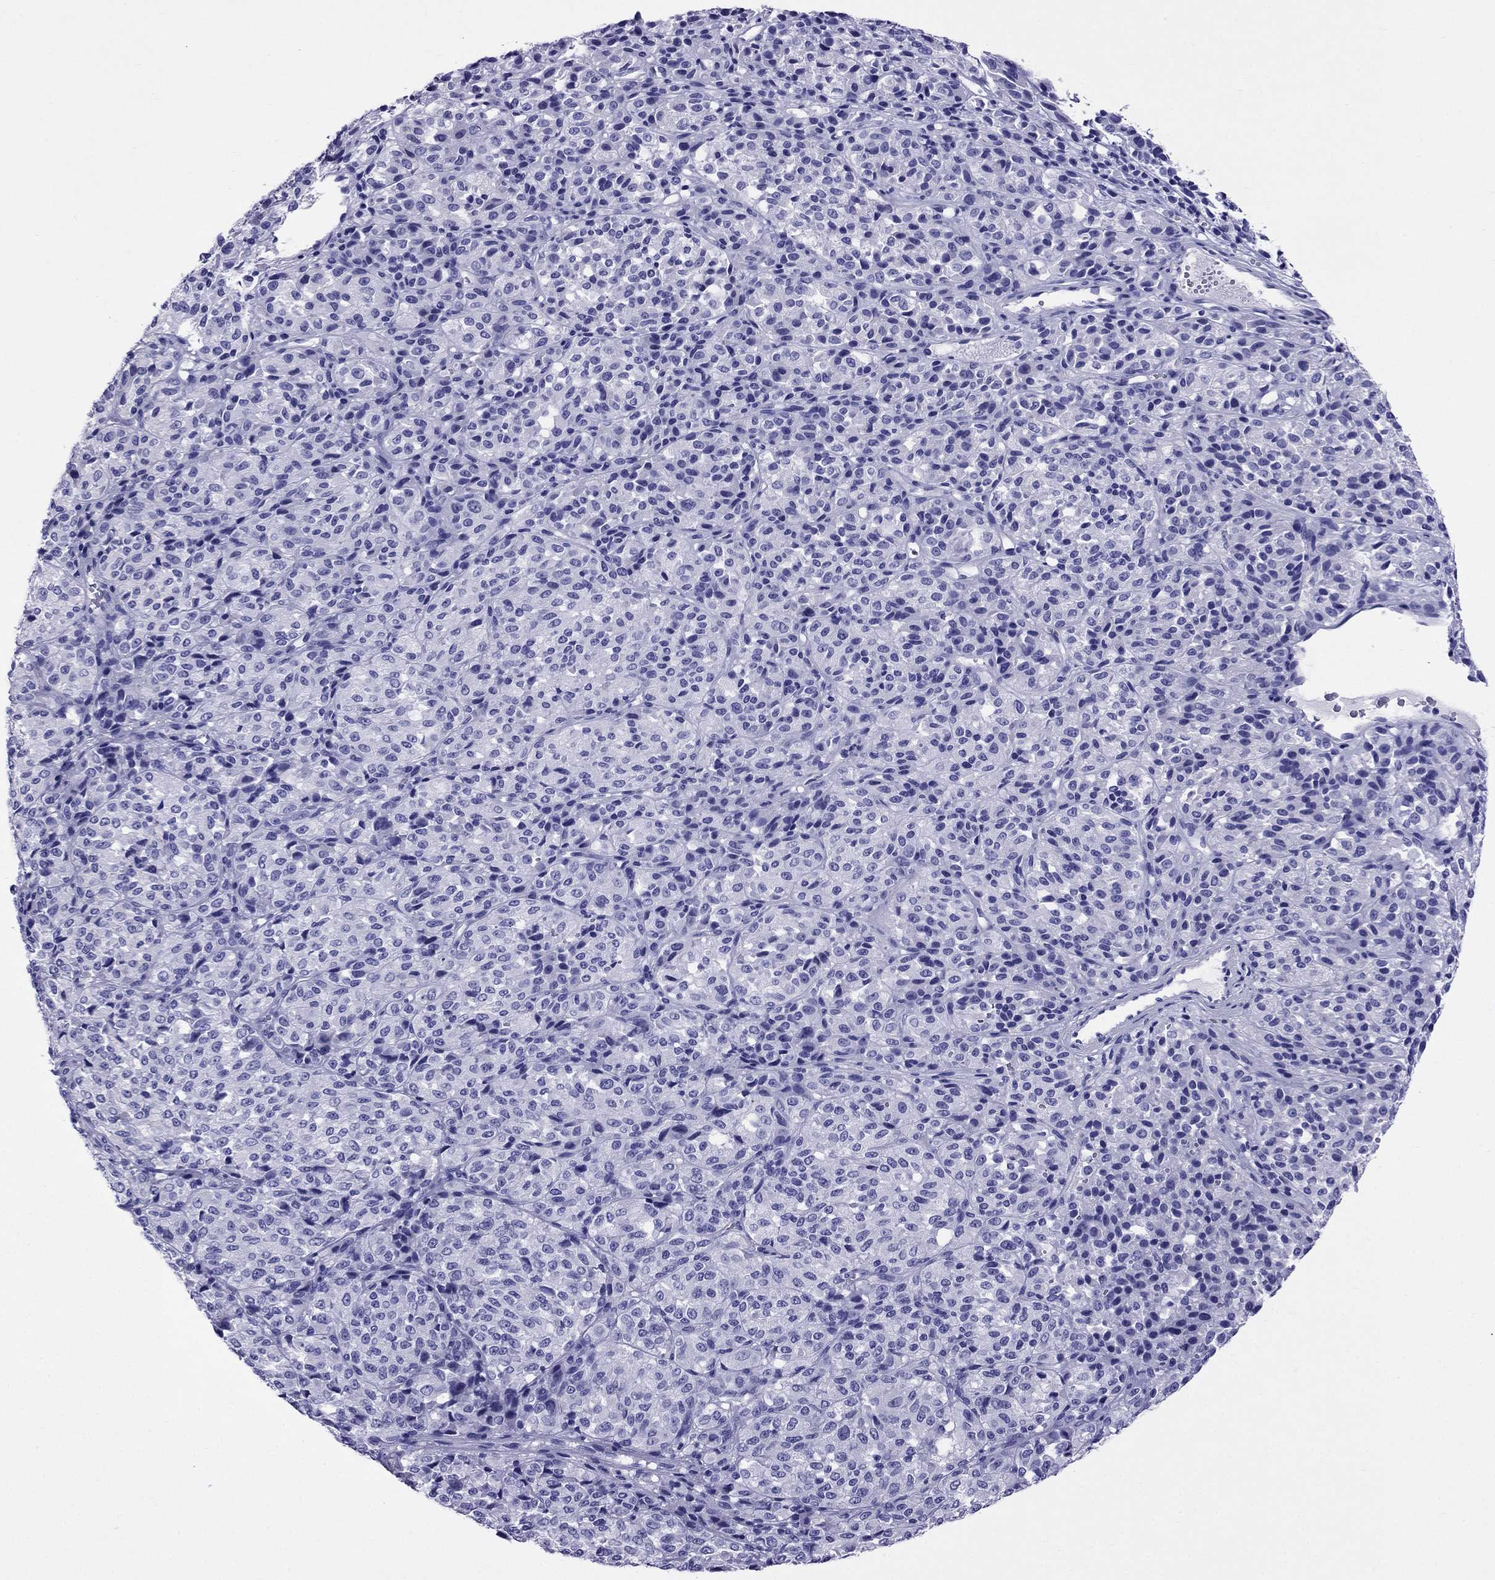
{"staining": {"intensity": "negative", "quantity": "none", "location": "none"}, "tissue": "melanoma", "cell_type": "Tumor cells", "image_type": "cancer", "snomed": [{"axis": "morphology", "description": "Malignant melanoma, Metastatic site"}, {"axis": "topography", "description": "Brain"}], "caption": "Human melanoma stained for a protein using immunohistochemistry exhibits no expression in tumor cells.", "gene": "CRYBA1", "patient": {"sex": "female", "age": 56}}